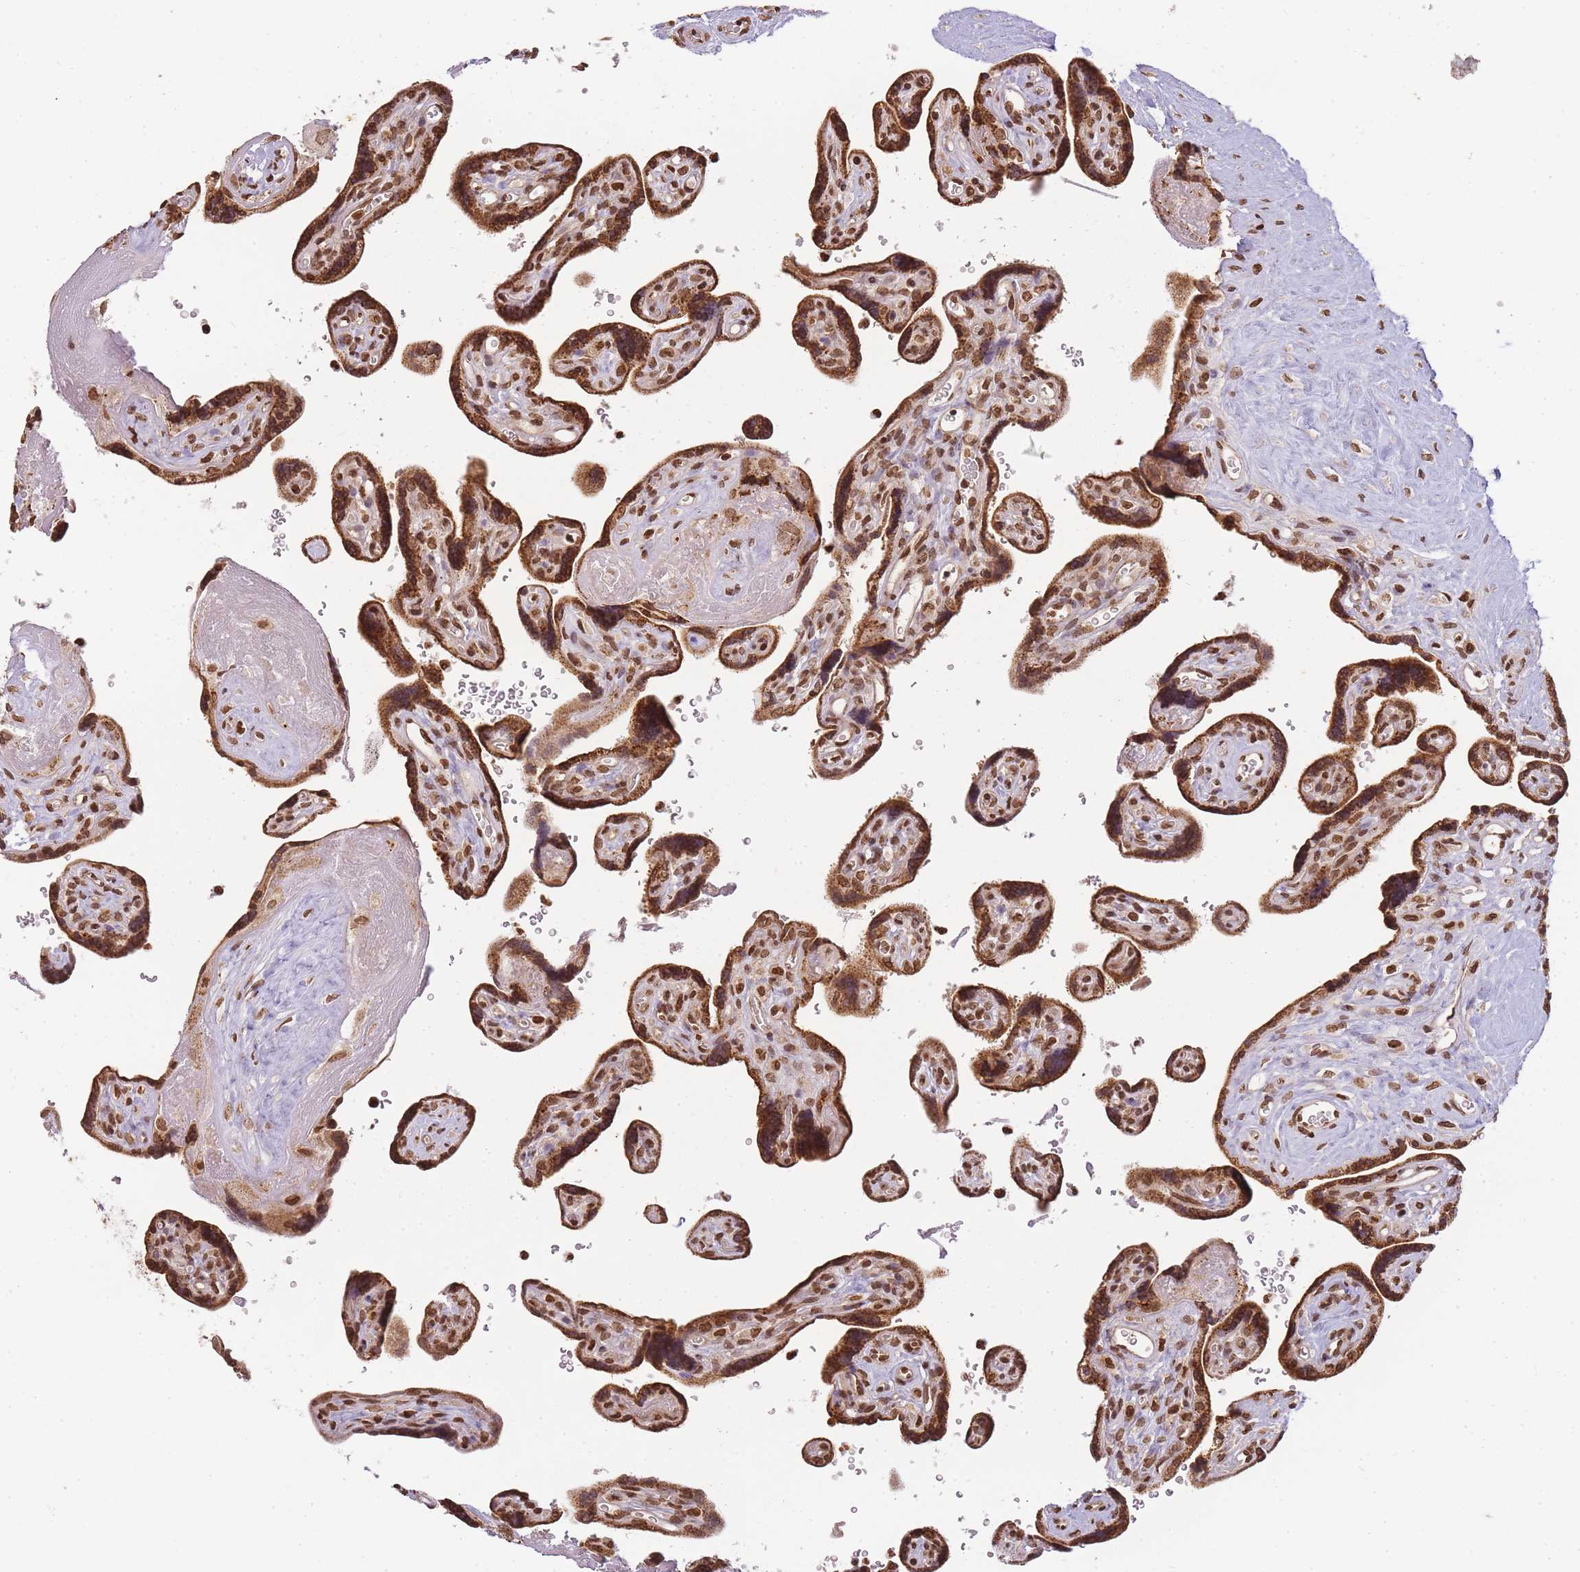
{"staining": {"intensity": "strong", "quantity": ">75%", "location": "nuclear"}, "tissue": "placenta", "cell_type": "Decidual cells", "image_type": "normal", "snomed": [{"axis": "morphology", "description": "Normal tissue, NOS"}, {"axis": "topography", "description": "Placenta"}], "caption": "Protein staining shows strong nuclear expression in approximately >75% of decidual cells in normal placenta. The staining is performed using DAB (3,3'-diaminobenzidine) brown chromogen to label protein expression. The nuclei are counter-stained blue using hematoxylin.", "gene": "WWTR1", "patient": {"sex": "female", "age": 39}}